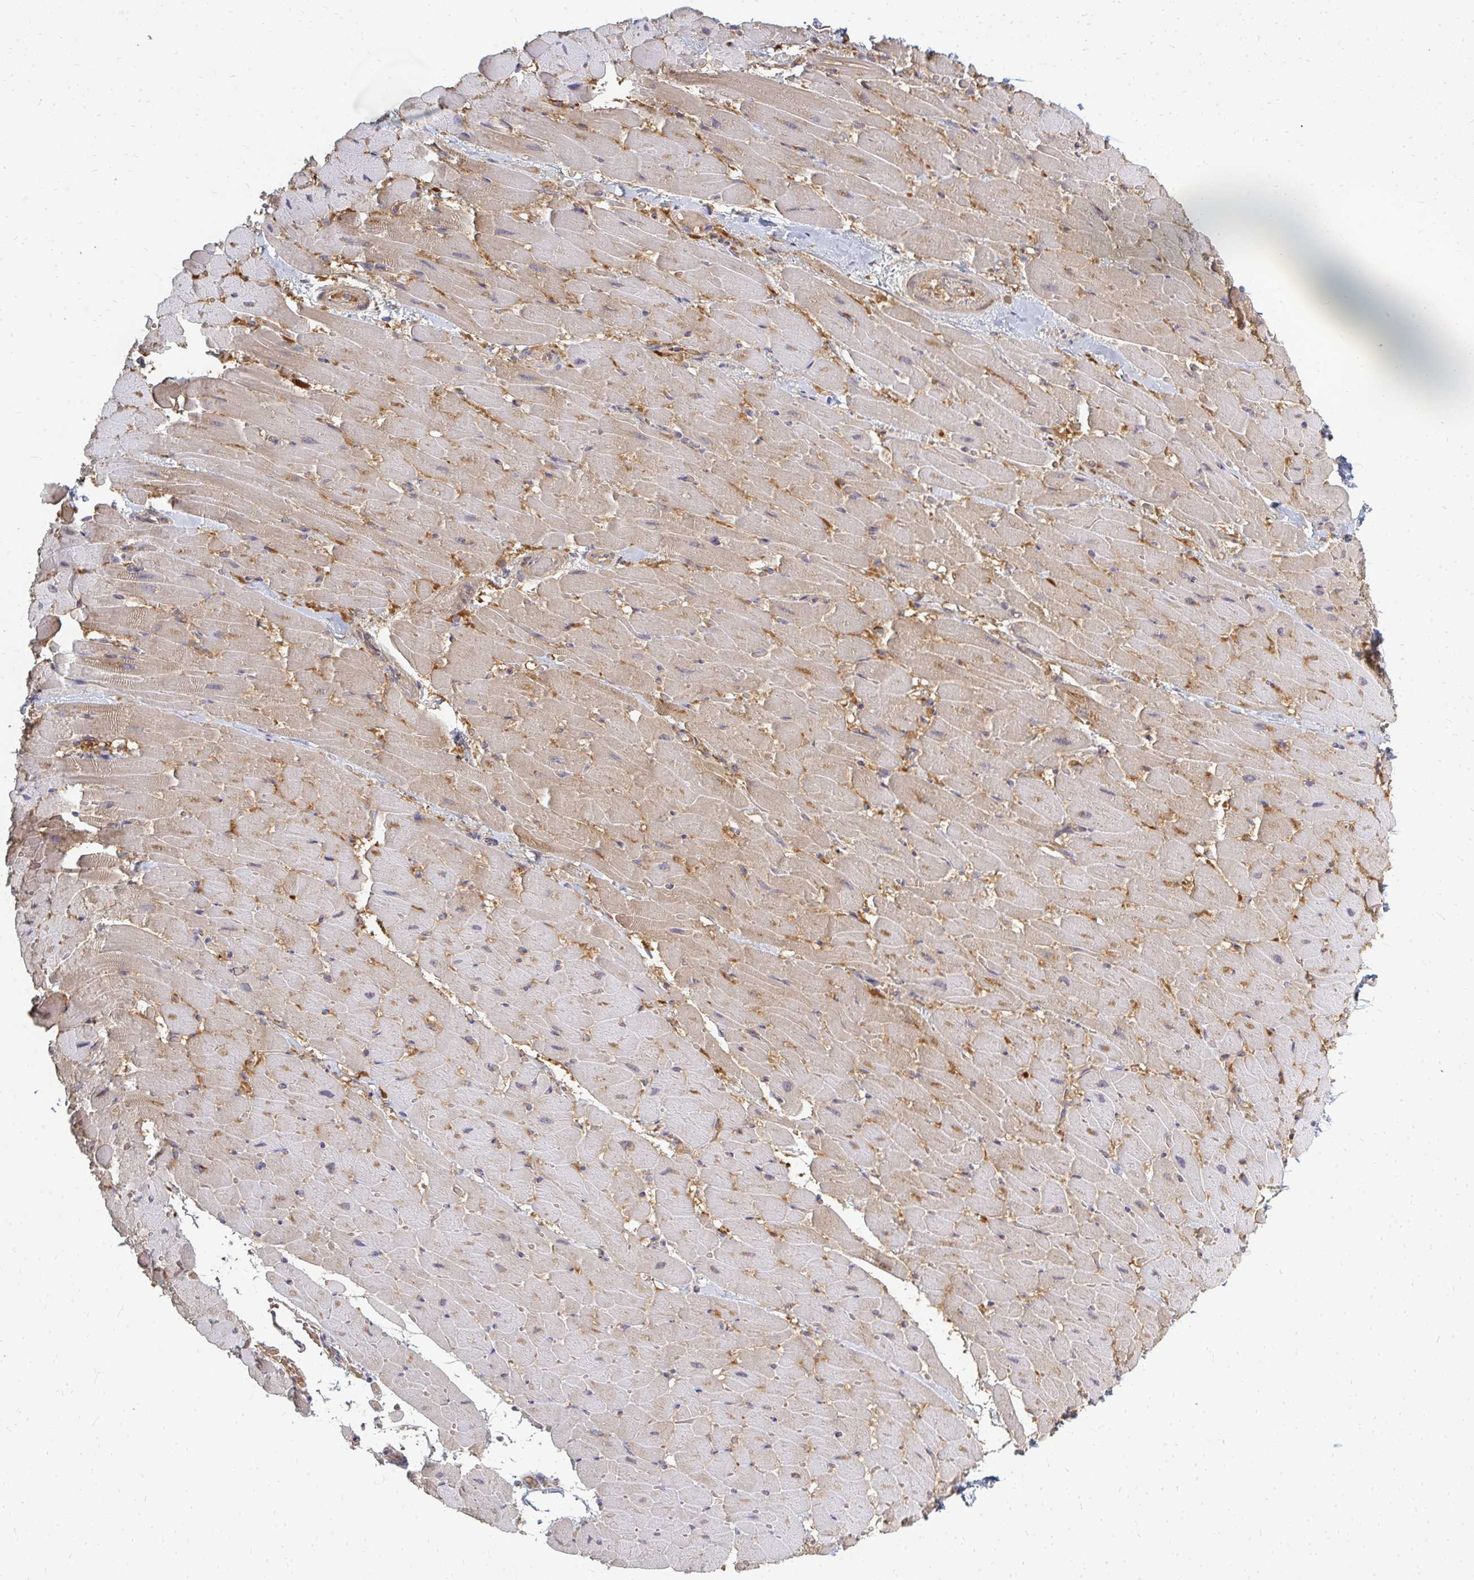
{"staining": {"intensity": "moderate", "quantity": "25%-75%", "location": "cytoplasmic/membranous"}, "tissue": "heart muscle", "cell_type": "Cardiomyocytes", "image_type": "normal", "snomed": [{"axis": "morphology", "description": "Normal tissue, NOS"}, {"axis": "topography", "description": "Heart"}], "caption": "A micrograph of heart muscle stained for a protein demonstrates moderate cytoplasmic/membranous brown staining in cardiomyocytes.", "gene": "ZNF285", "patient": {"sex": "male", "age": 37}}